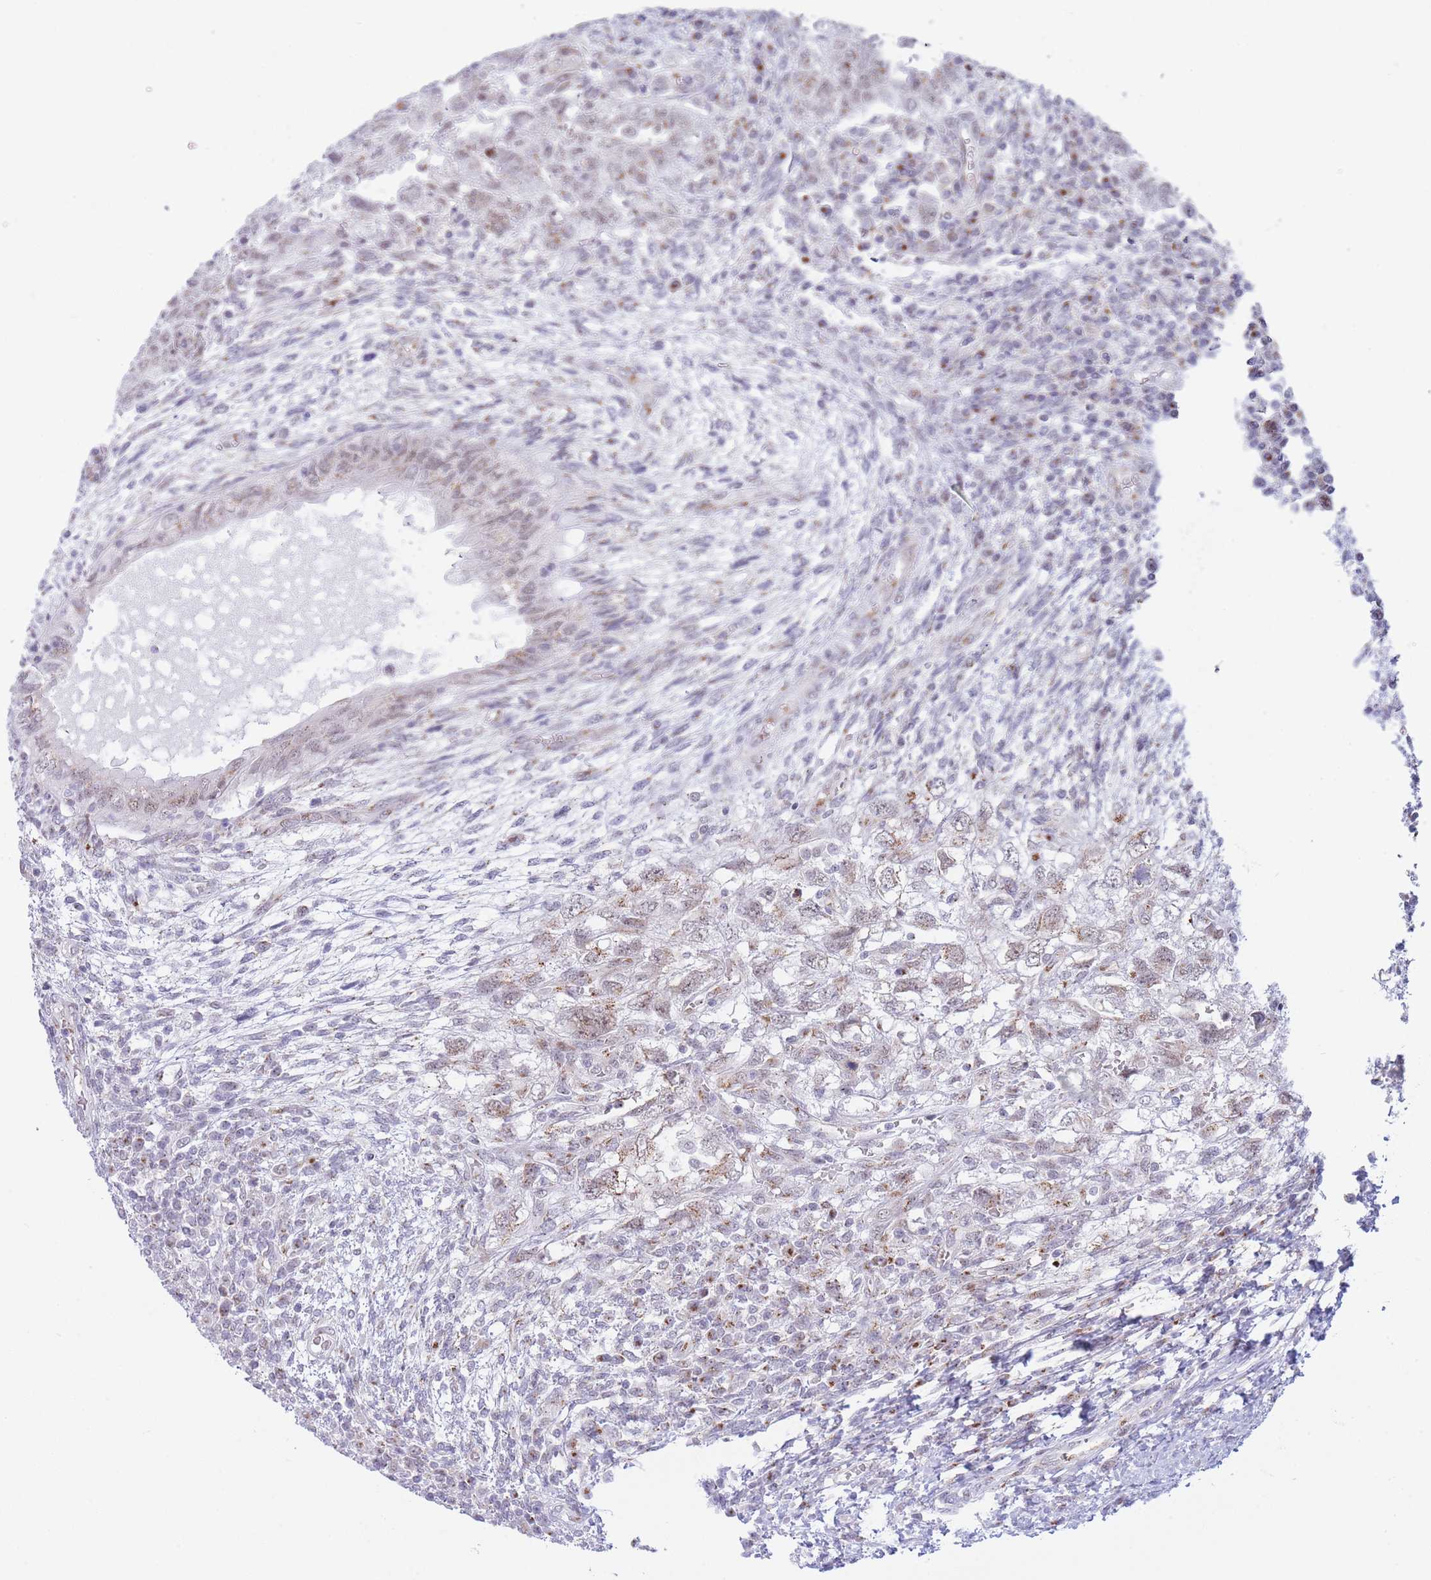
{"staining": {"intensity": "weak", "quantity": ">75%", "location": "cytoplasmic/membranous,nuclear"}, "tissue": "testis cancer", "cell_type": "Tumor cells", "image_type": "cancer", "snomed": [{"axis": "morphology", "description": "Carcinoma, Embryonal, NOS"}, {"axis": "topography", "description": "Testis"}], "caption": "This image reveals IHC staining of human embryonal carcinoma (testis), with low weak cytoplasmic/membranous and nuclear expression in approximately >75% of tumor cells.", "gene": "INO80C", "patient": {"sex": "male", "age": 26}}